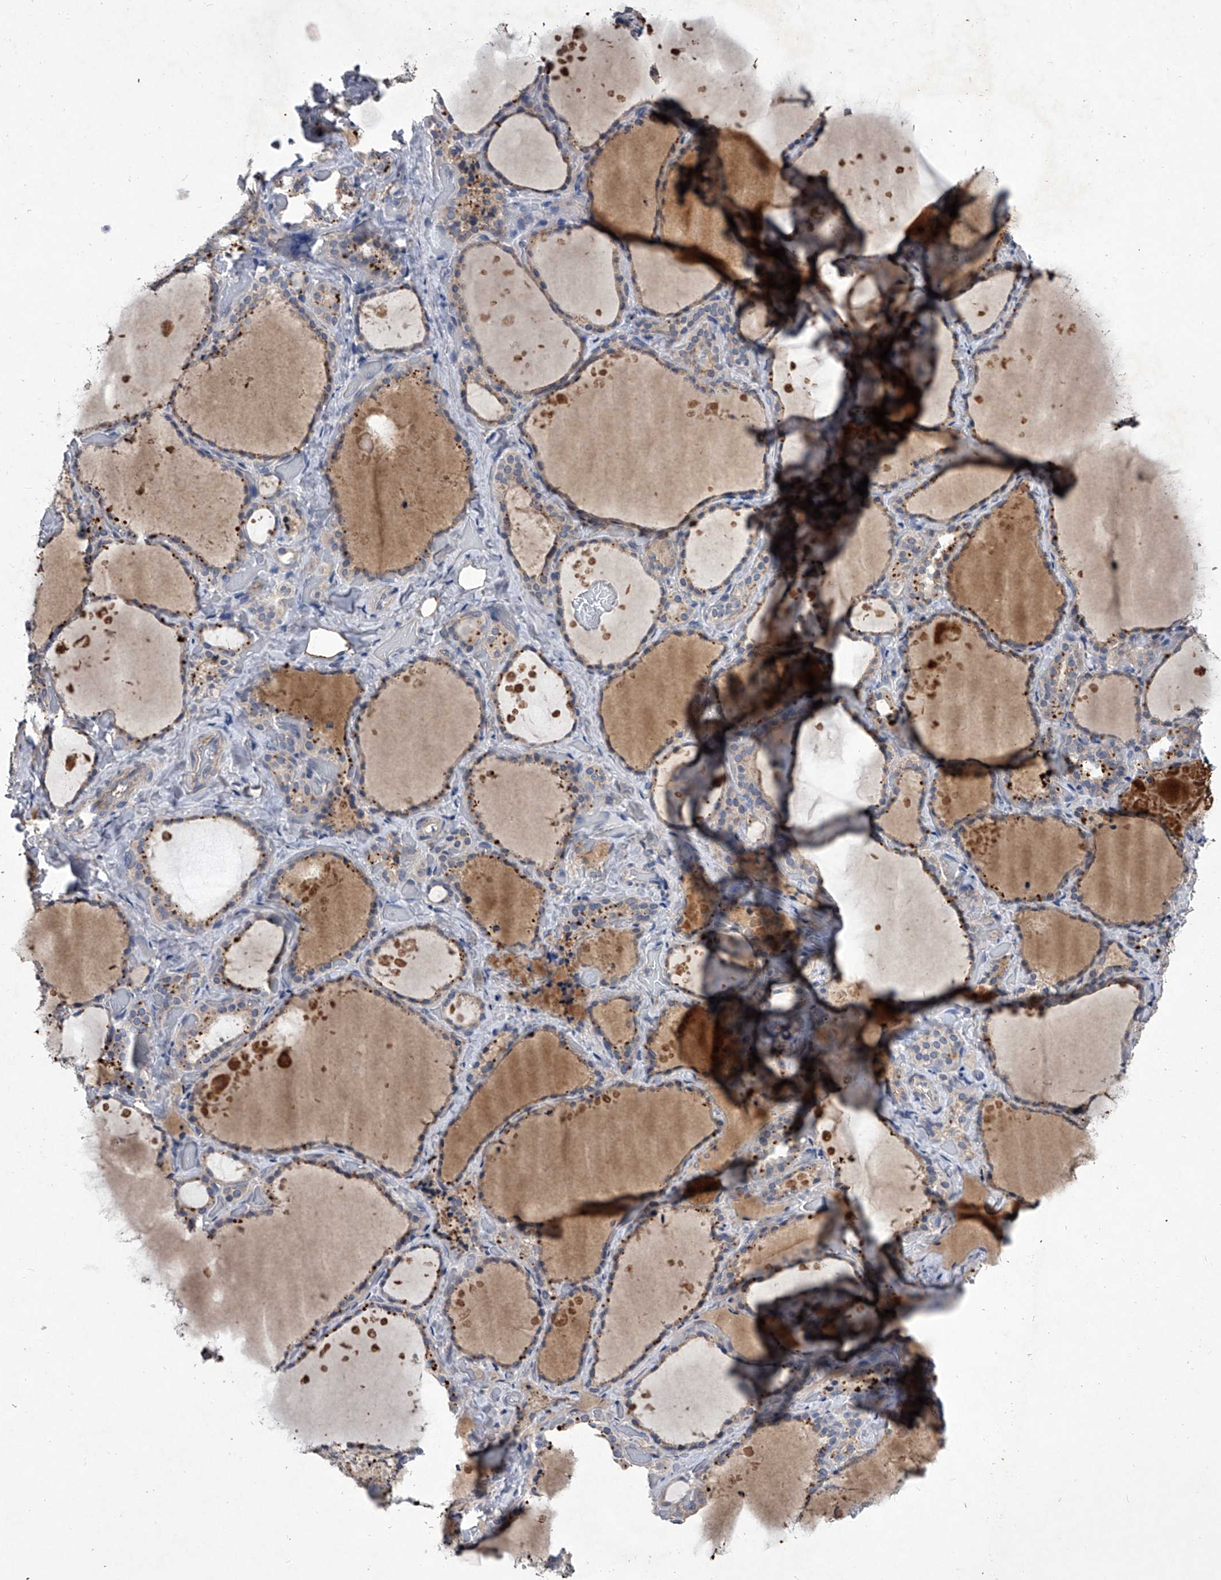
{"staining": {"intensity": "moderate", "quantity": "25%-75%", "location": "cytoplasmic/membranous"}, "tissue": "thyroid gland", "cell_type": "Glandular cells", "image_type": "normal", "snomed": [{"axis": "morphology", "description": "Normal tissue, NOS"}, {"axis": "topography", "description": "Thyroid gland"}], "caption": "Immunohistochemistry of unremarkable thyroid gland exhibits medium levels of moderate cytoplasmic/membranous positivity in about 25%-75% of glandular cells.", "gene": "C5", "patient": {"sex": "female", "age": 44}}